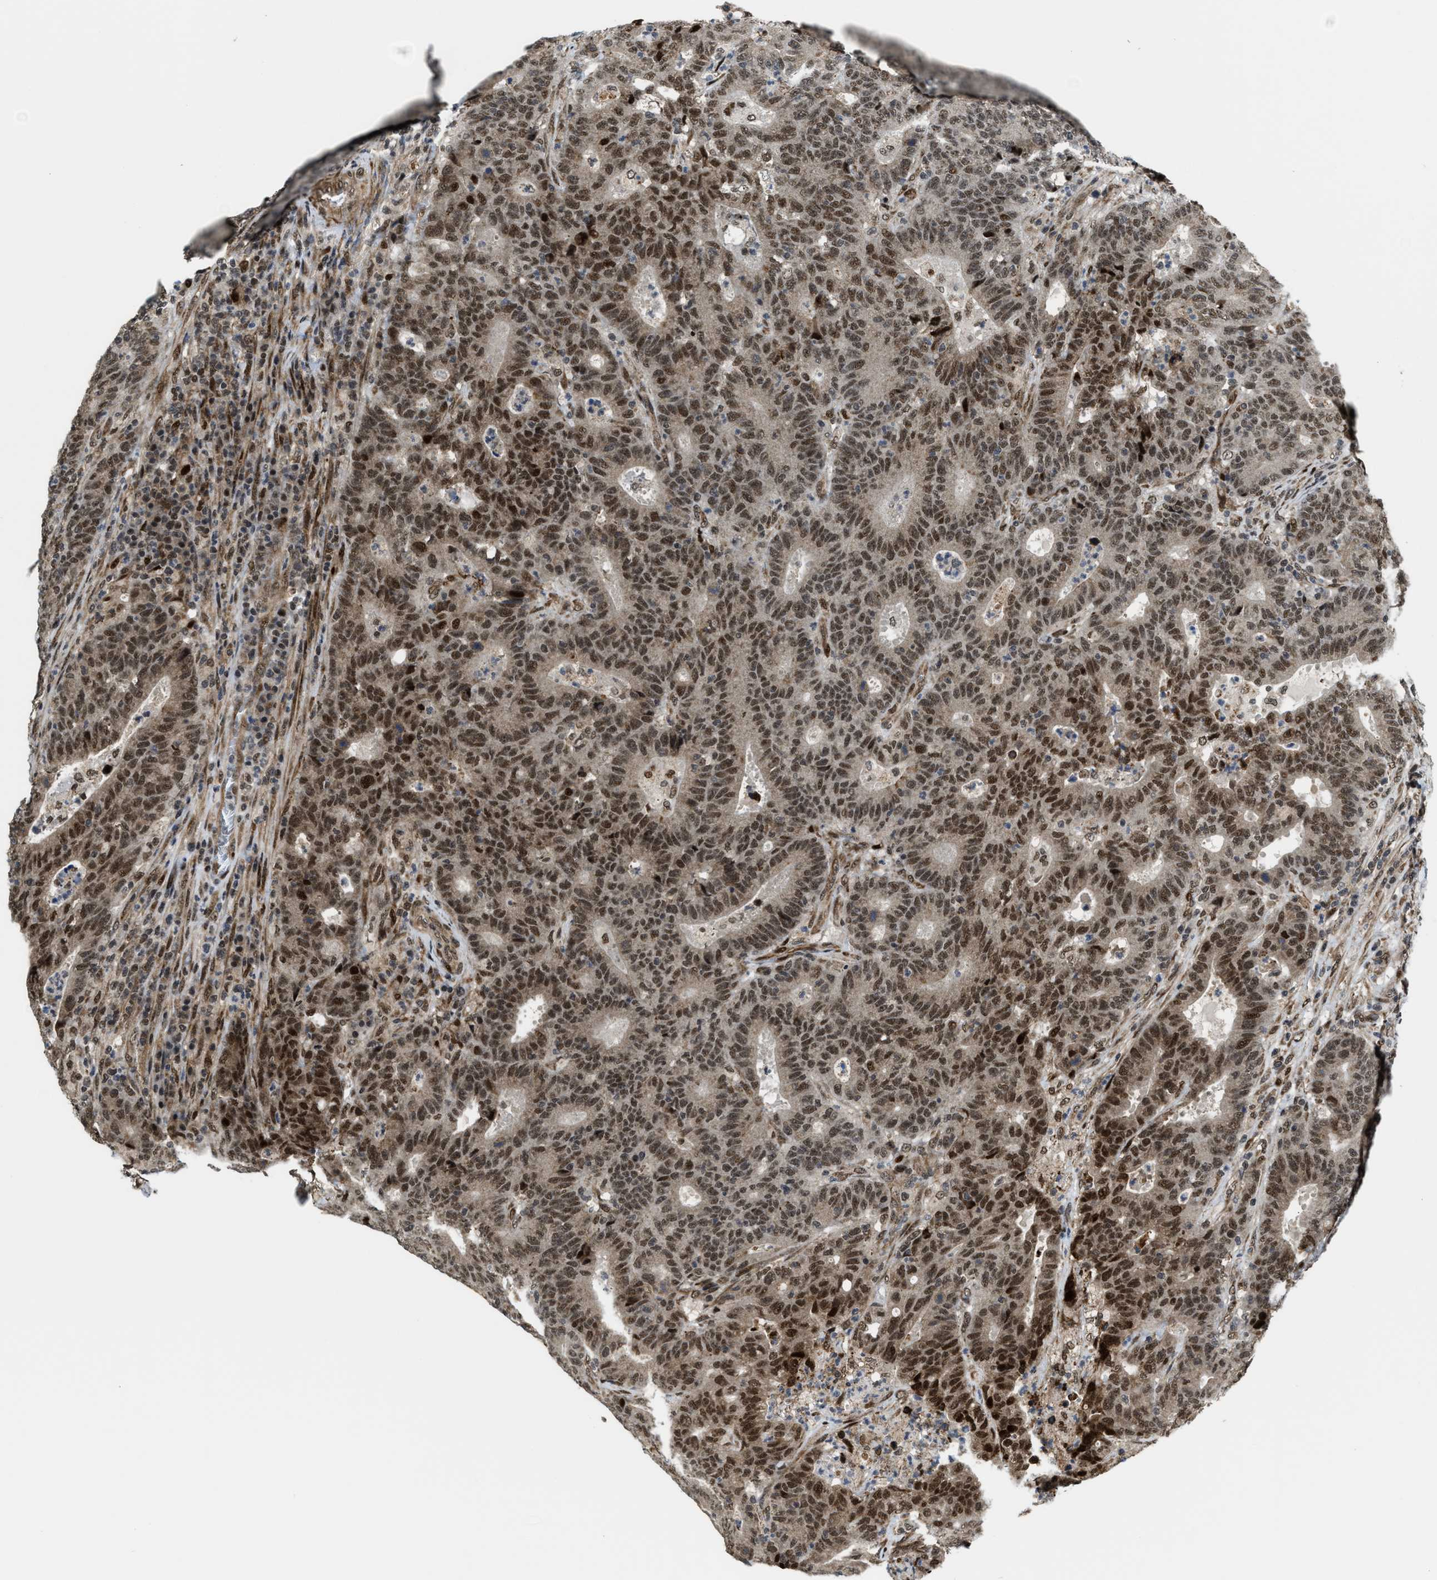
{"staining": {"intensity": "moderate", "quantity": ">75%", "location": "cytoplasmic/membranous,nuclear"}, "tissue": "colorectal cancer", "cell_type": "Tumor cells", "image_type": "cancer", "snomed": [{"axis": "morphology", "description": "Adenocarcinoma, NOS"}, {"axis": "topography", "description": "Colon"}], "caption": "Immunohistochemical staining of human colorectal cancer (adenocarcinoma) displays moderate cytoplasmic/membranous and nuclear protein positivity in about >75% of tumor cells.", "gene": "ZNF250", "patient": {"sex": "female", "age": 75}}